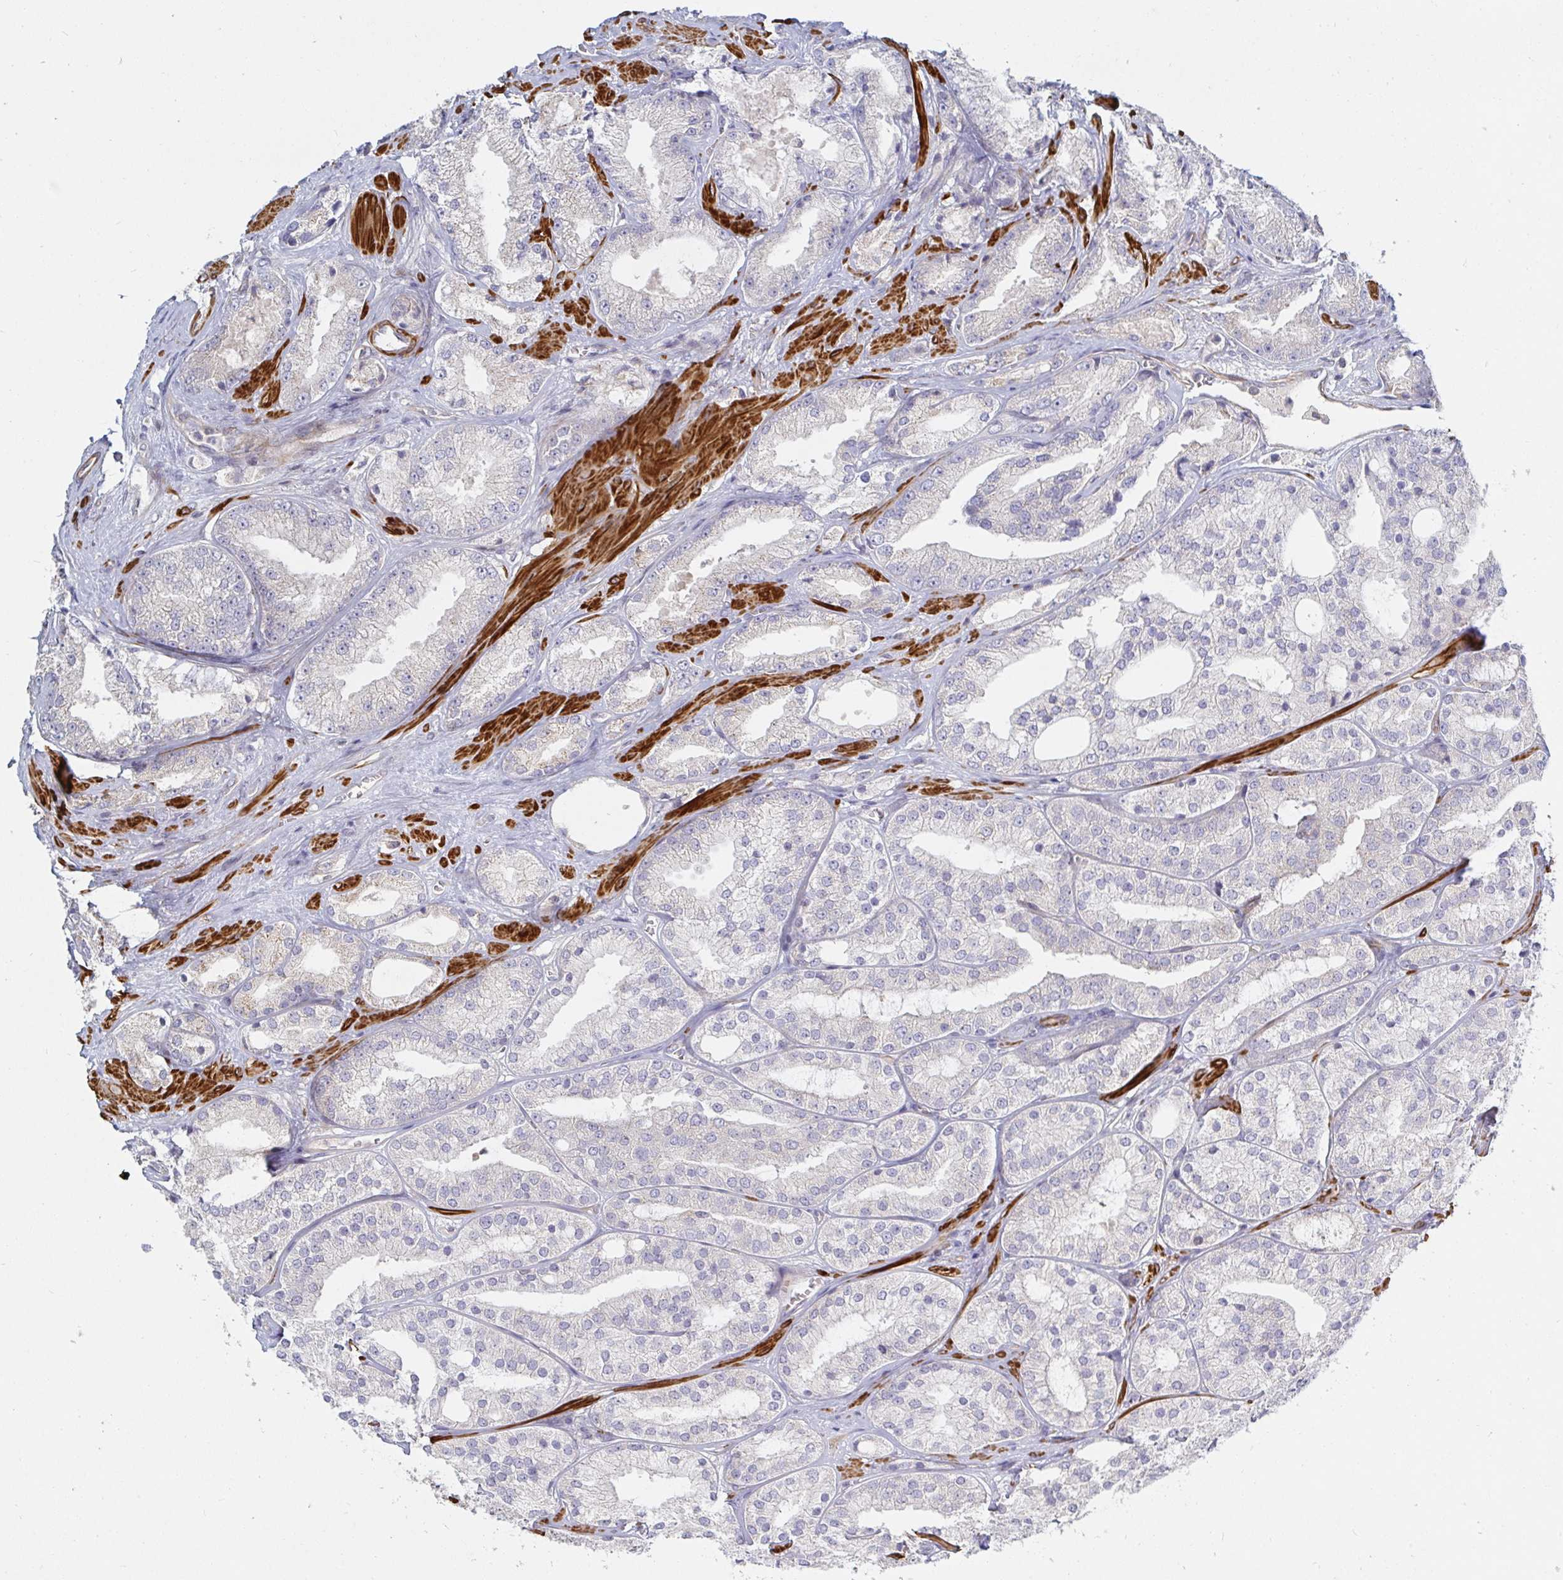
{"staining": {"intensity": "negative", "quantity": "none", "location": "none"}, "tissue": "prostate cancer", "cell_type": "Tumor cells", "image_type": "cancer", "snomed": [{"axis": "morphology", "description": "Adenocarcinoma, High grade"}, {"axis": "topography", "description": "Prostate"}], "caption": "High power microscopy histopathology image of an IHC photomicrograph of prostate cancer, revealing no significant expression in tumor cells. (DAB immunohistochemistry with hematoxylin counter stain).", "gene": "SSH2", "patient": {"sex": "male", "age": 68}}